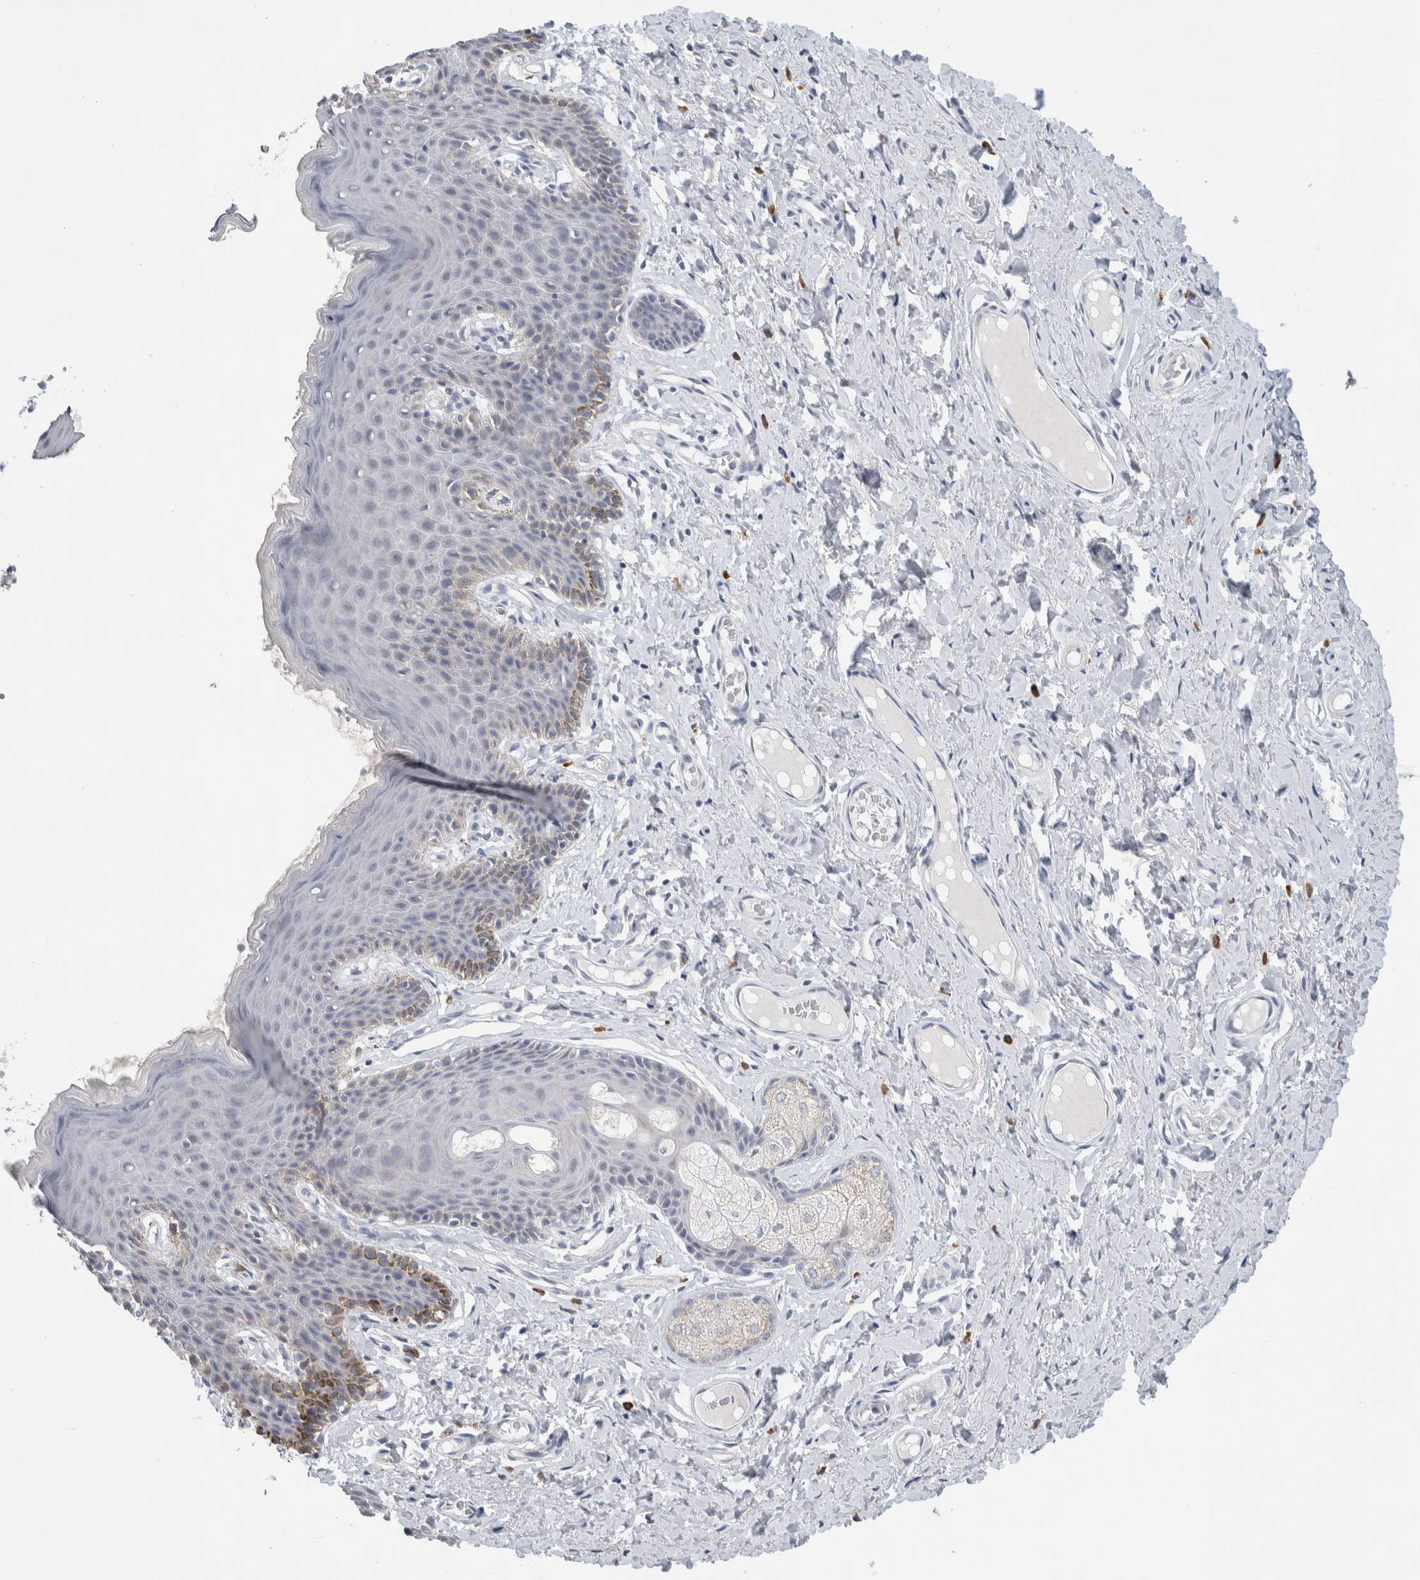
{"staining": {"intensity": "moderate", "quantity": "<25%", "location": "cytoplasmic/membranous"}, "tissue": "skin", "cell_type": "Epidermal cells", "image_type": "normal", "snomed": [{"axis": "morphology", "description": "Normal tissue, NOS"}, {"axis": "topography", "description": "Vulva"}], "caption": "Normal skin was stained to show a protein in brown. There is low levels of moderate cytoplasmic/membranous positivity in approximately <25% of epidermal cells. Immunohistochemistry stains the protein in brown and the nuclei are stained blue.", "gene": "SCN2A", "patient": {"sex": "female", "age": 66}}